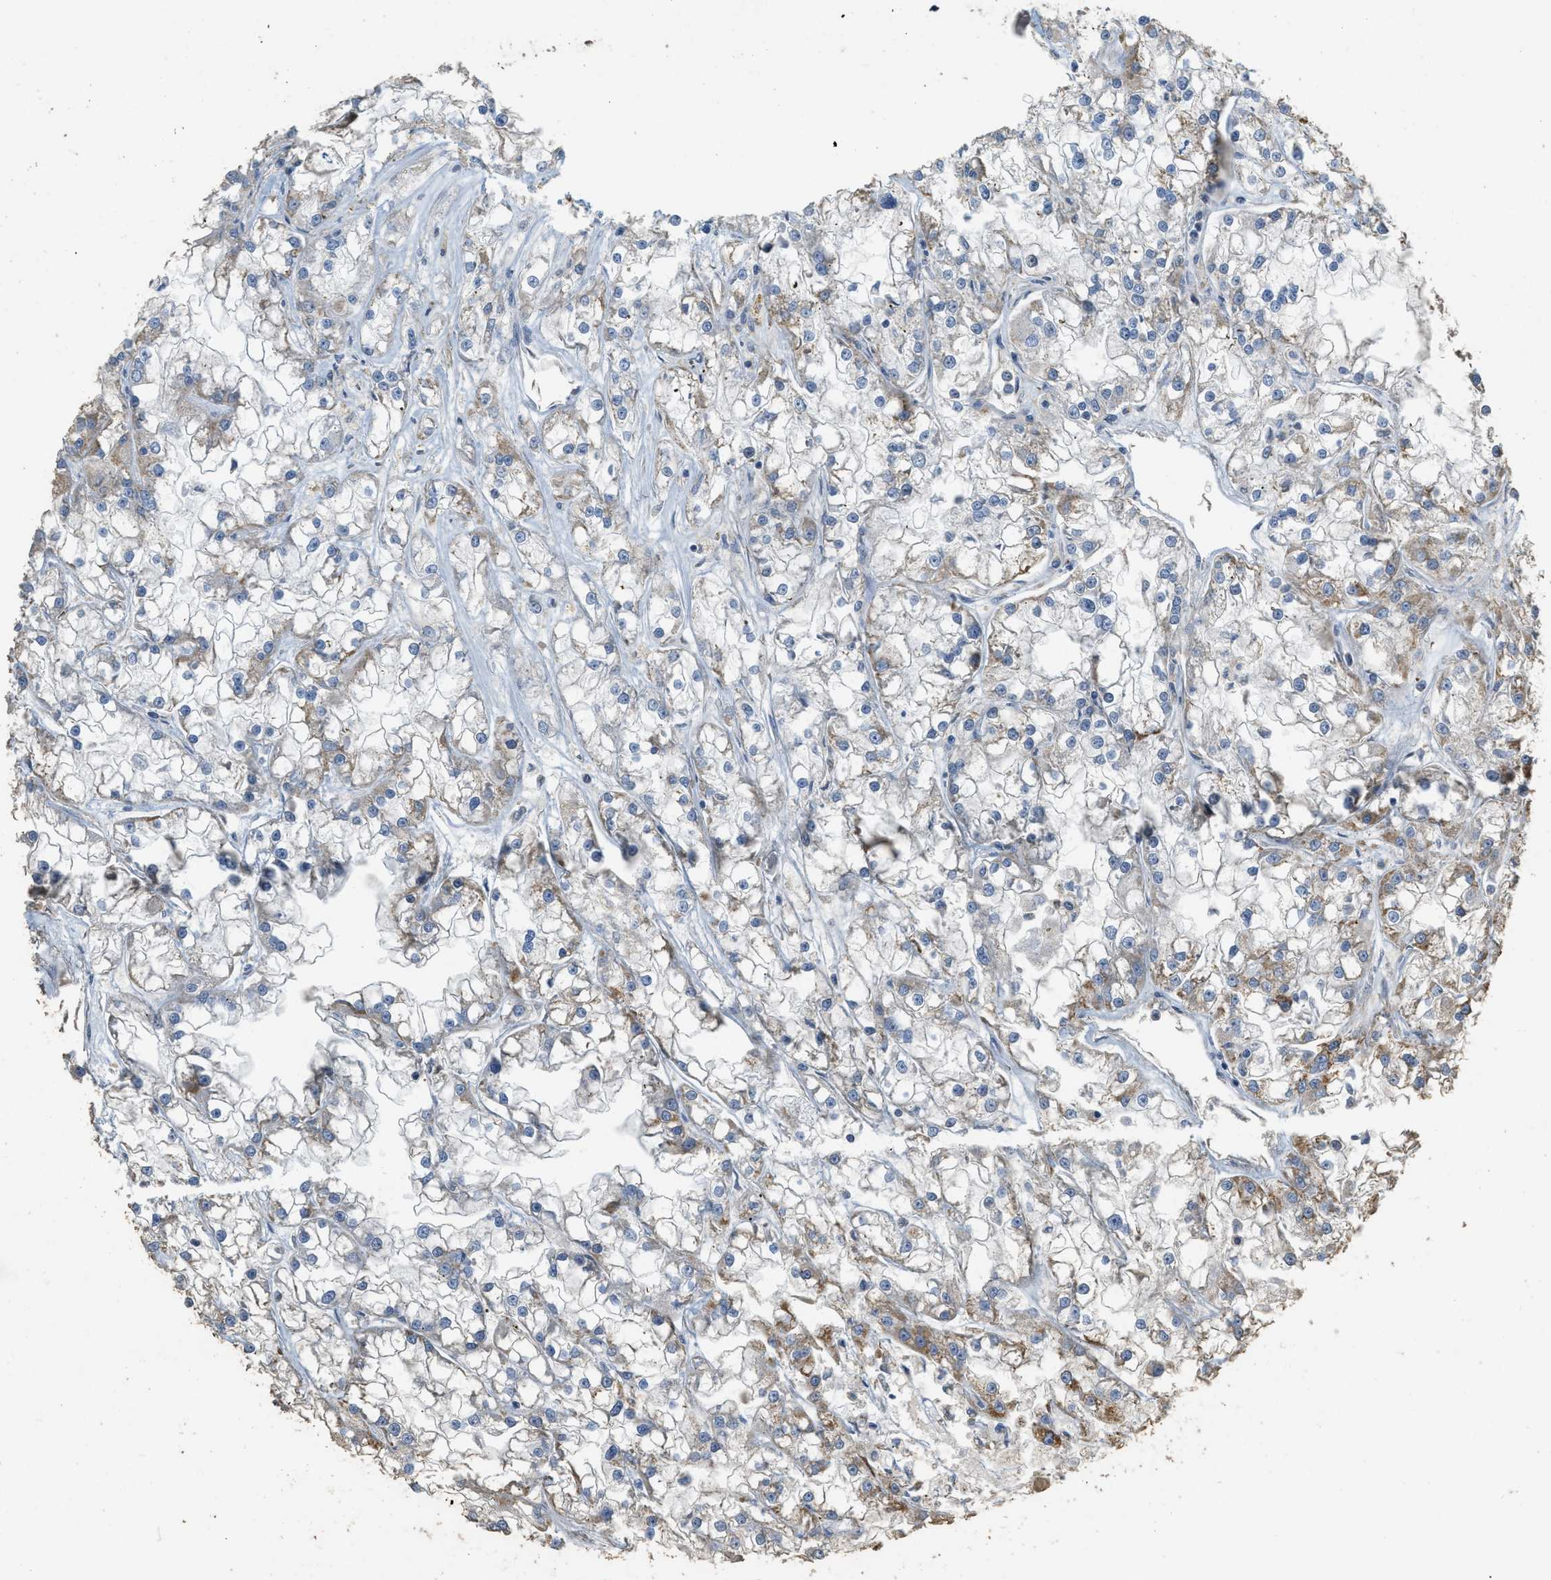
{"staining": {"intensity": "moderate", "quantity": "<25%", "location": "cytoplasmic/membranous"}, "tissue": "renal cancer", "cell_type": "Tumor cells", "image_type": "cancer", "snomed": [{"axis": "morphology", "description": "Adenocarcinoma, NOS"}, {"axis": "topography", "description": "Kidney"}], "caption": "An image of human renal cancer (adenocarcinoma) stained for a protein shows moderate cytoplasmic/membranous brown staining in tumor cells.", "gene": "KCNA4", "patient": {"sex": "female", "age": 52}}